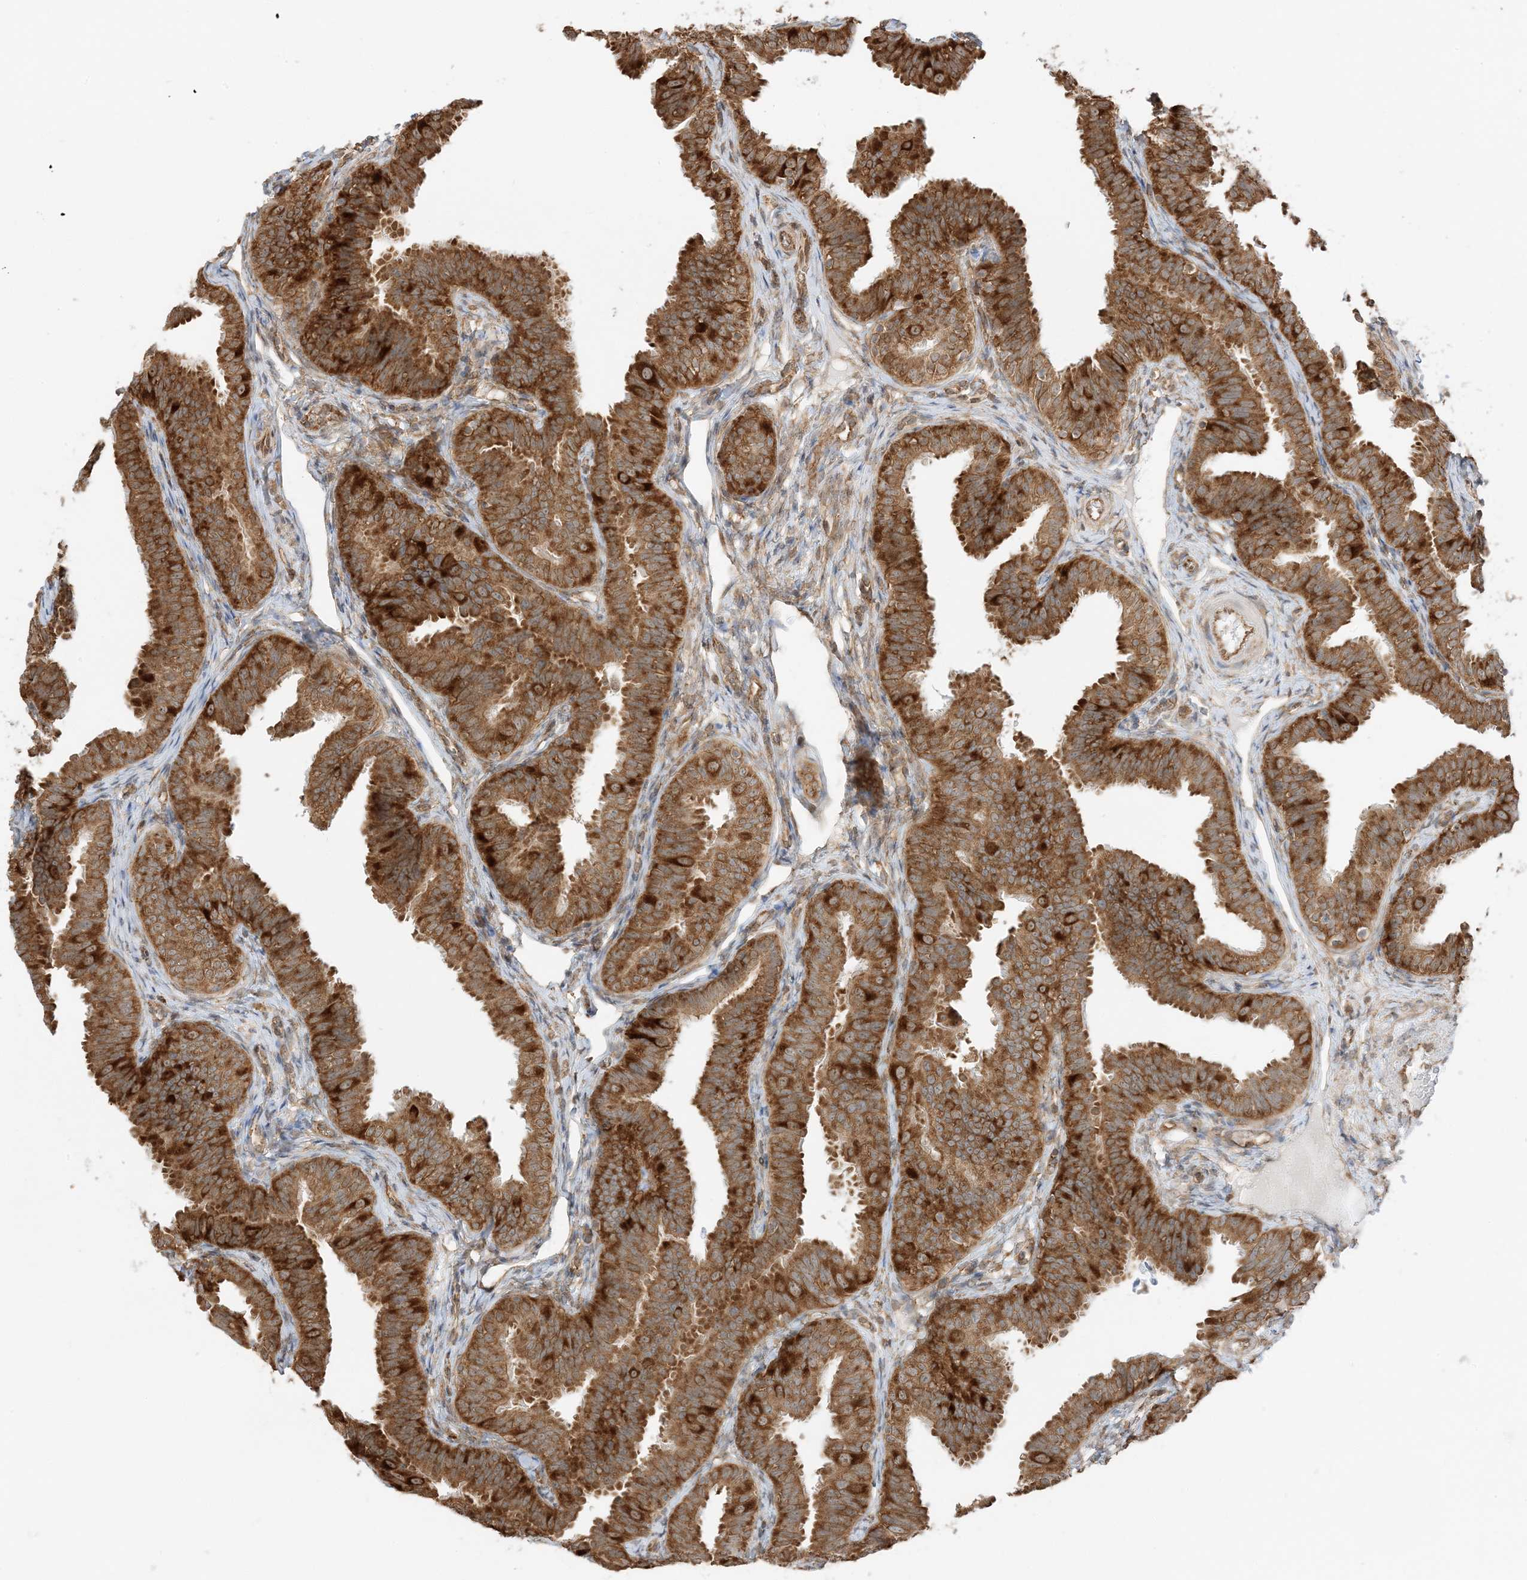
{"staining": {"intensity": "strong", "quantity": ">75%", "location": "cytoplasmic/membranous"}, "tissue": "fallopian tube", "cell_type": "Glandular cells", "image_type": "normal", "snomed": [{"axis": "morphology", "description": "Normal tissue, NOS"}, {"axis": "topography", "description": "Fallopian tube"}], "caption": "IHC histopathology image of unremarkable fallopian tube: fallopian tube stained using immunohistochemistry reveals high levels of strong protein expression localized specifically in the cytoplasmic/membranous of glandular cells, appearing as a cytoplasmic/membranous brown color.", "gene": "UBAP2L", "patient": {"sex": "female", "age": 35}}